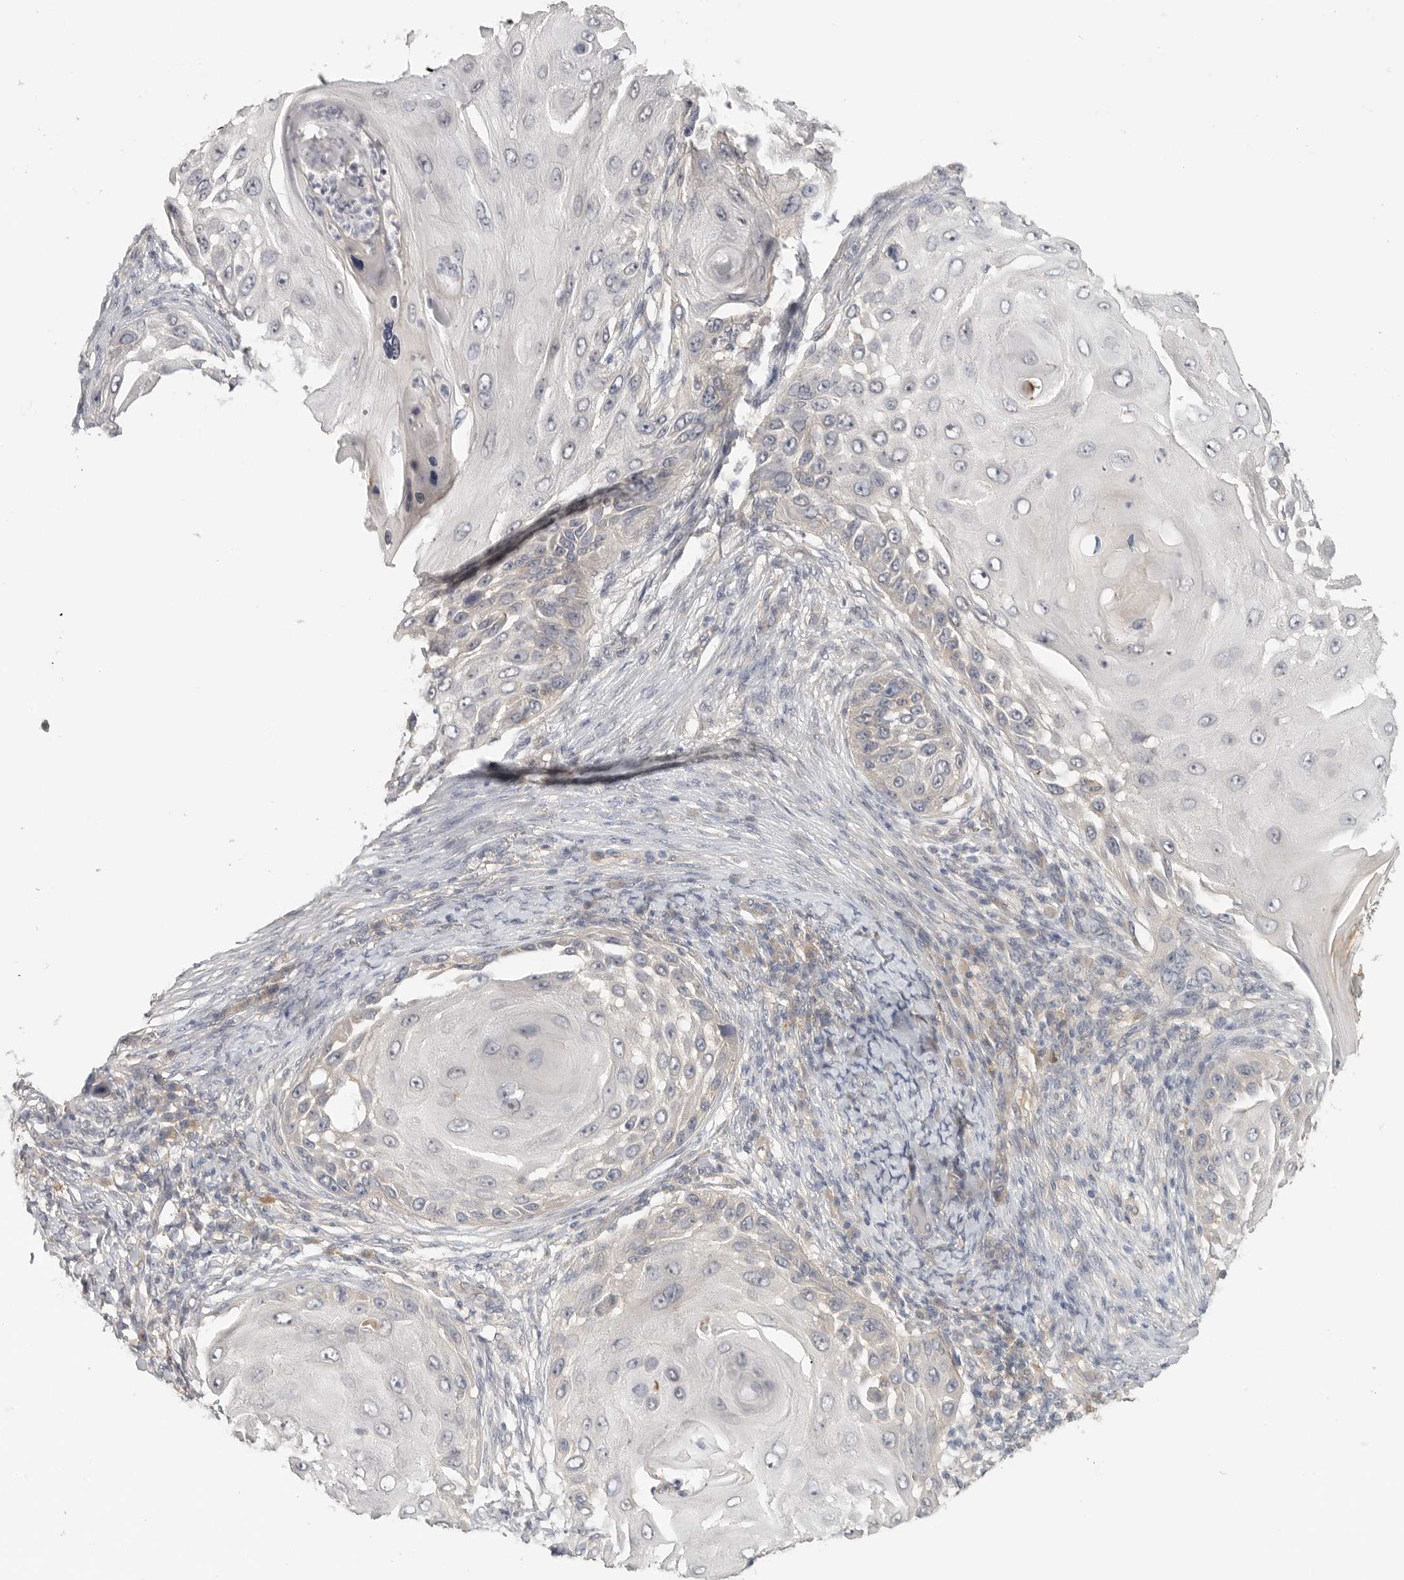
{"staining": {"intensity": "negative", "quantity": "none", "location": "none"}, "tissue": "skin cancer", "cell_type": "Tumor cells", "image_type": "cancer", "snomed": [{"axis": "morphology", "description": "Squamous cell carcinoma, NOS"}, {"axis": "topography", "description": "Skin"}], "caption": "IHC image of neoplastic tissue: human skin squamous cell carcinoma stained with DAB displays no significant protein positivity in tumor cells.", "gene": "HDAC6", "patient": {"sex": "female", "age": 44}}